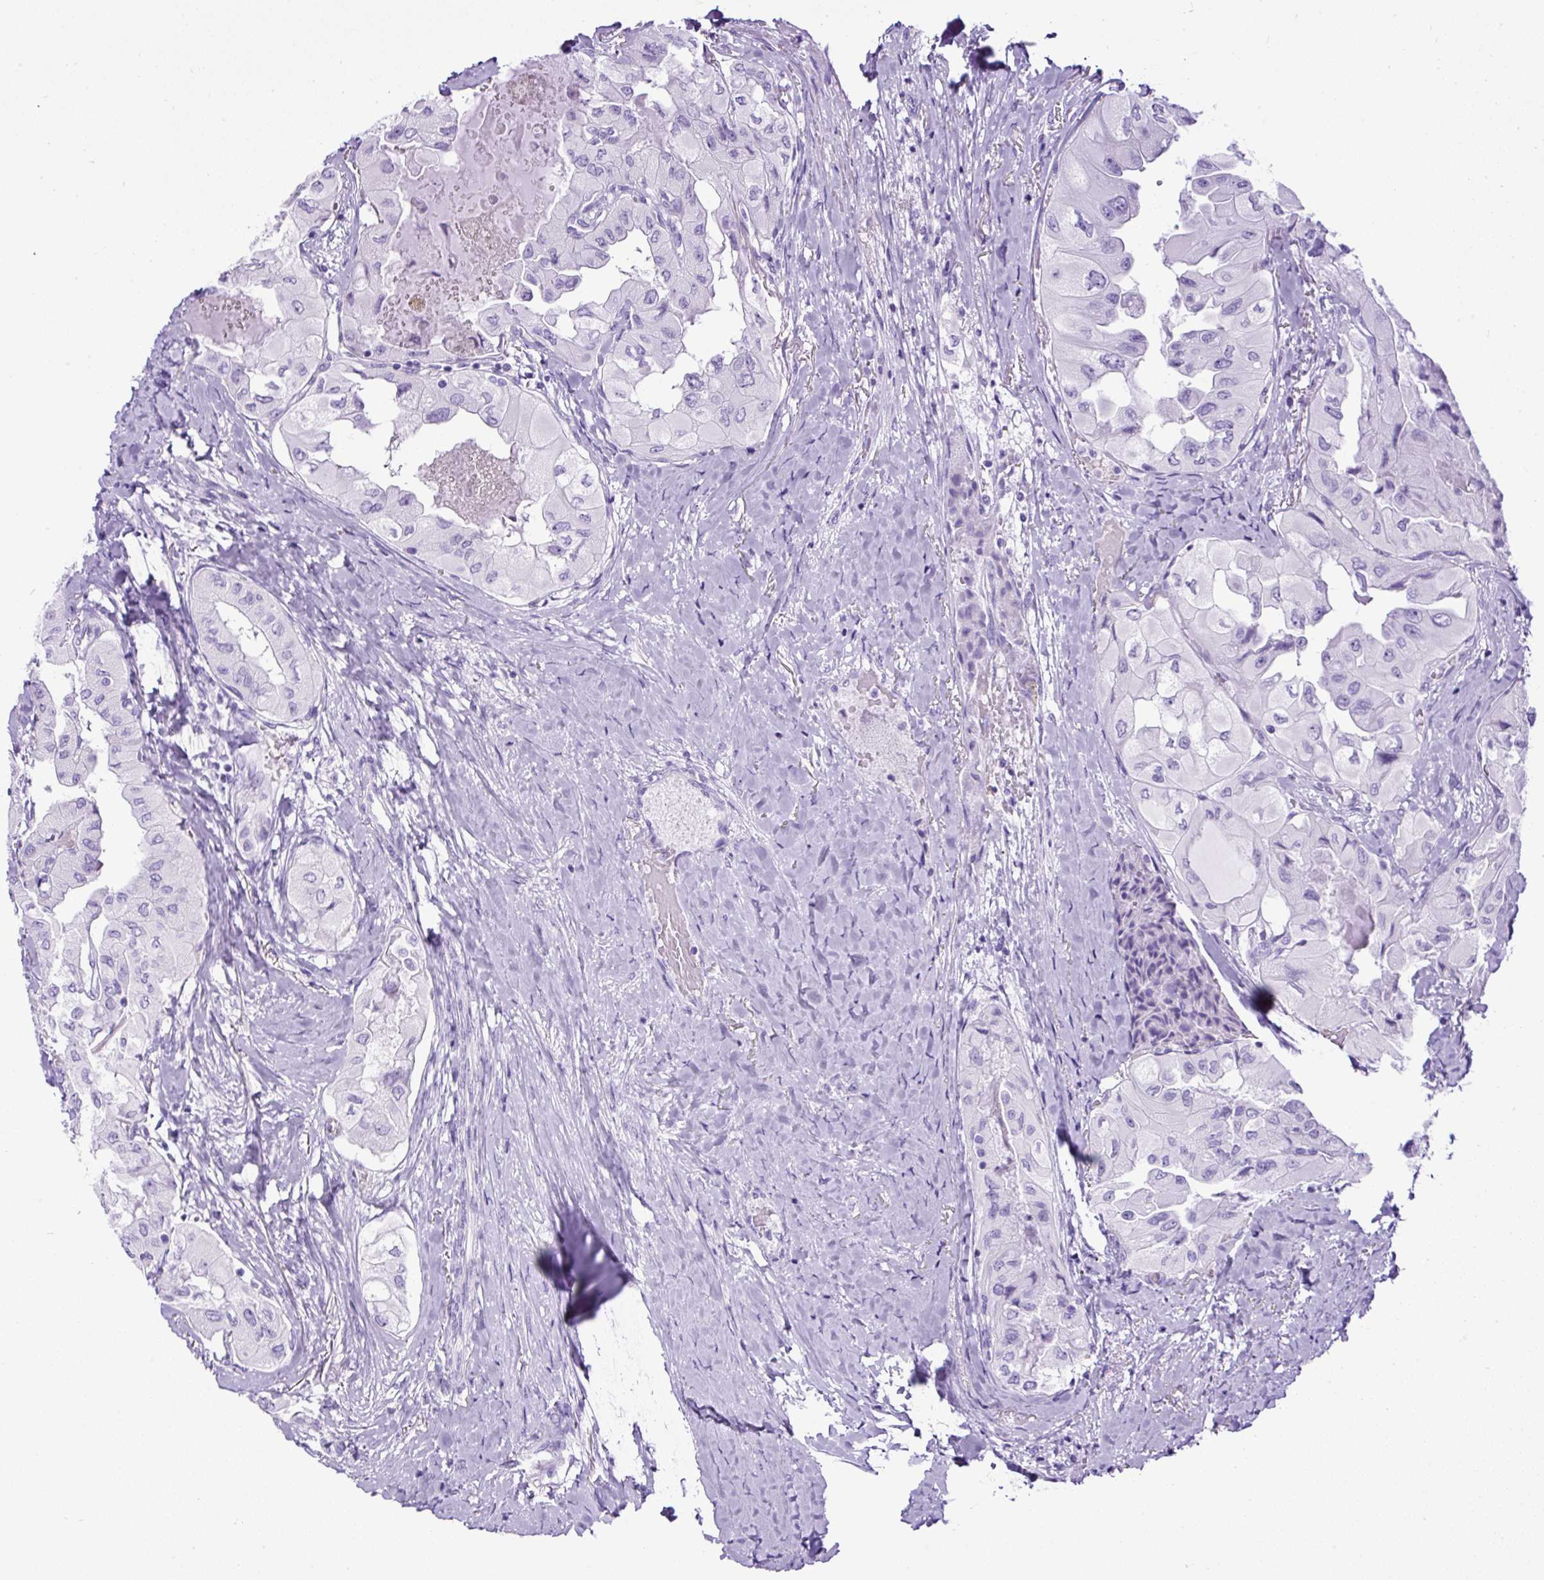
{"staining": {"intensity": "negative", "quantity": "none", "location": "none"}, "tissue": "thyroid cancer", "cell_type": "Tumor cells", "image_type": "cancer", "snomed": [{"axis": "morphology", "description": "Normal tissue, NOS"}, {"axis": "morphology", "description": "Papillary adenocarcinoma, NOS"}, {"axis": "topography", "description": "Thyroid gland"}], "caption": "This is a micrograph of immunohistochemistry staining of thyroid papillary adenocarcinoma, which shows no positivity in tumor cells. (Stains: DAB immunohistochemistry with hematoxylin counter stain, Microscopy: brightfield microscopy at high magnification).", "gene": "CEL", "patient": {"sex": "female", "age": 59}}